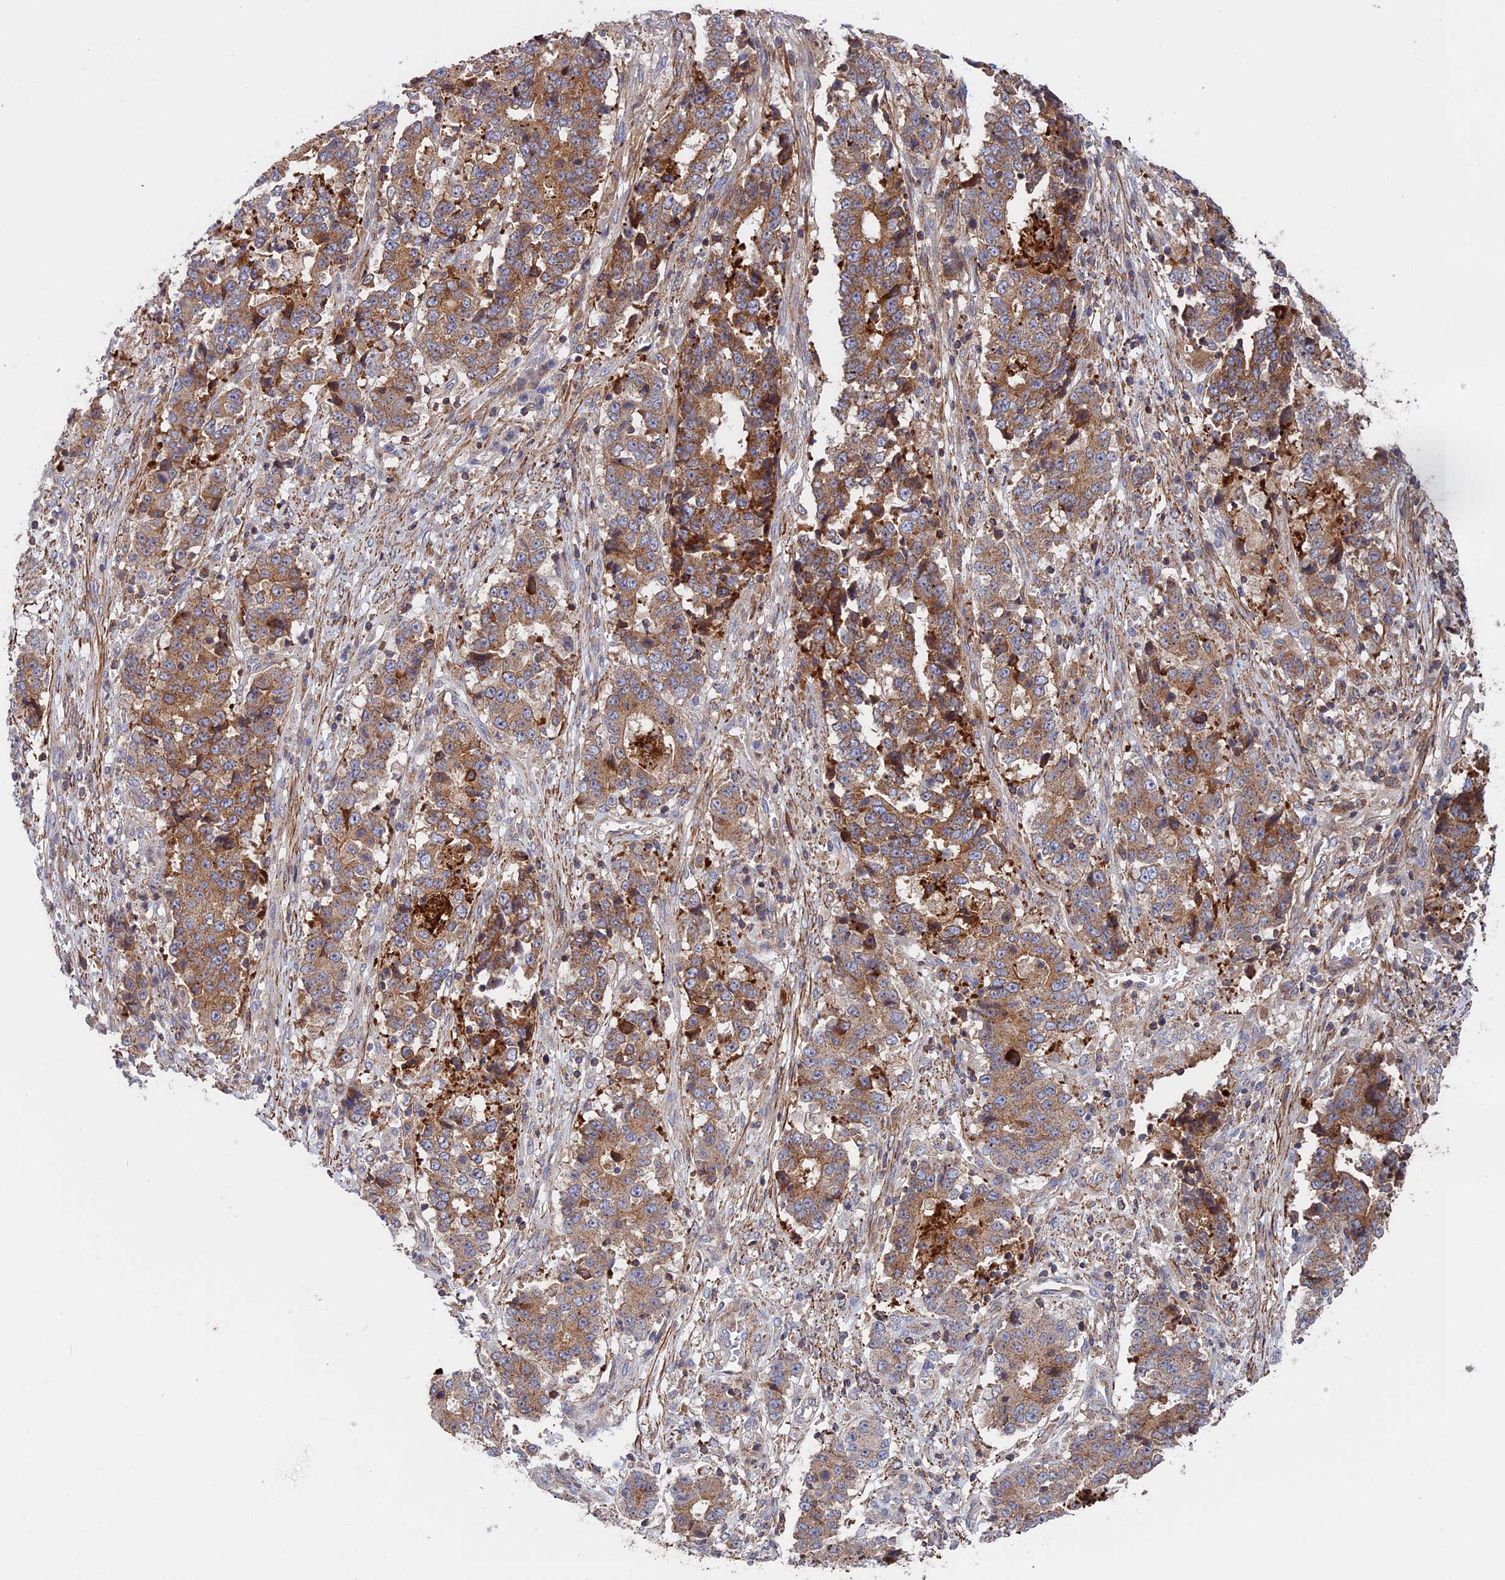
{"staining": {"intensity": "moderate", "quantity": ">75%", "location": "cytoplasmic/membranous"}, "tissue": "stomach cancer", "cell_type": "Tumor cells", "image_type": "cancer", "snomed": [{"axis": "morphology", "description": "Adenocarcinoma, NOS"}, {"axis": "topography", "description": "Stomach"}], "caption": "Immunohistochemical staining of human stomach cancer (adenocarcinoma) exhibits moderate cytoplasmic/membranous protein positivity in about >75% of tumor cells. The staining was performed using DAB (3,3'-diaminobenzidine), with brown indicating positive protein expression. Nuclei are stained blue with hematoxylin.", "gene": "LYPD5", "patient": {"sex": "male", "age": 59}}